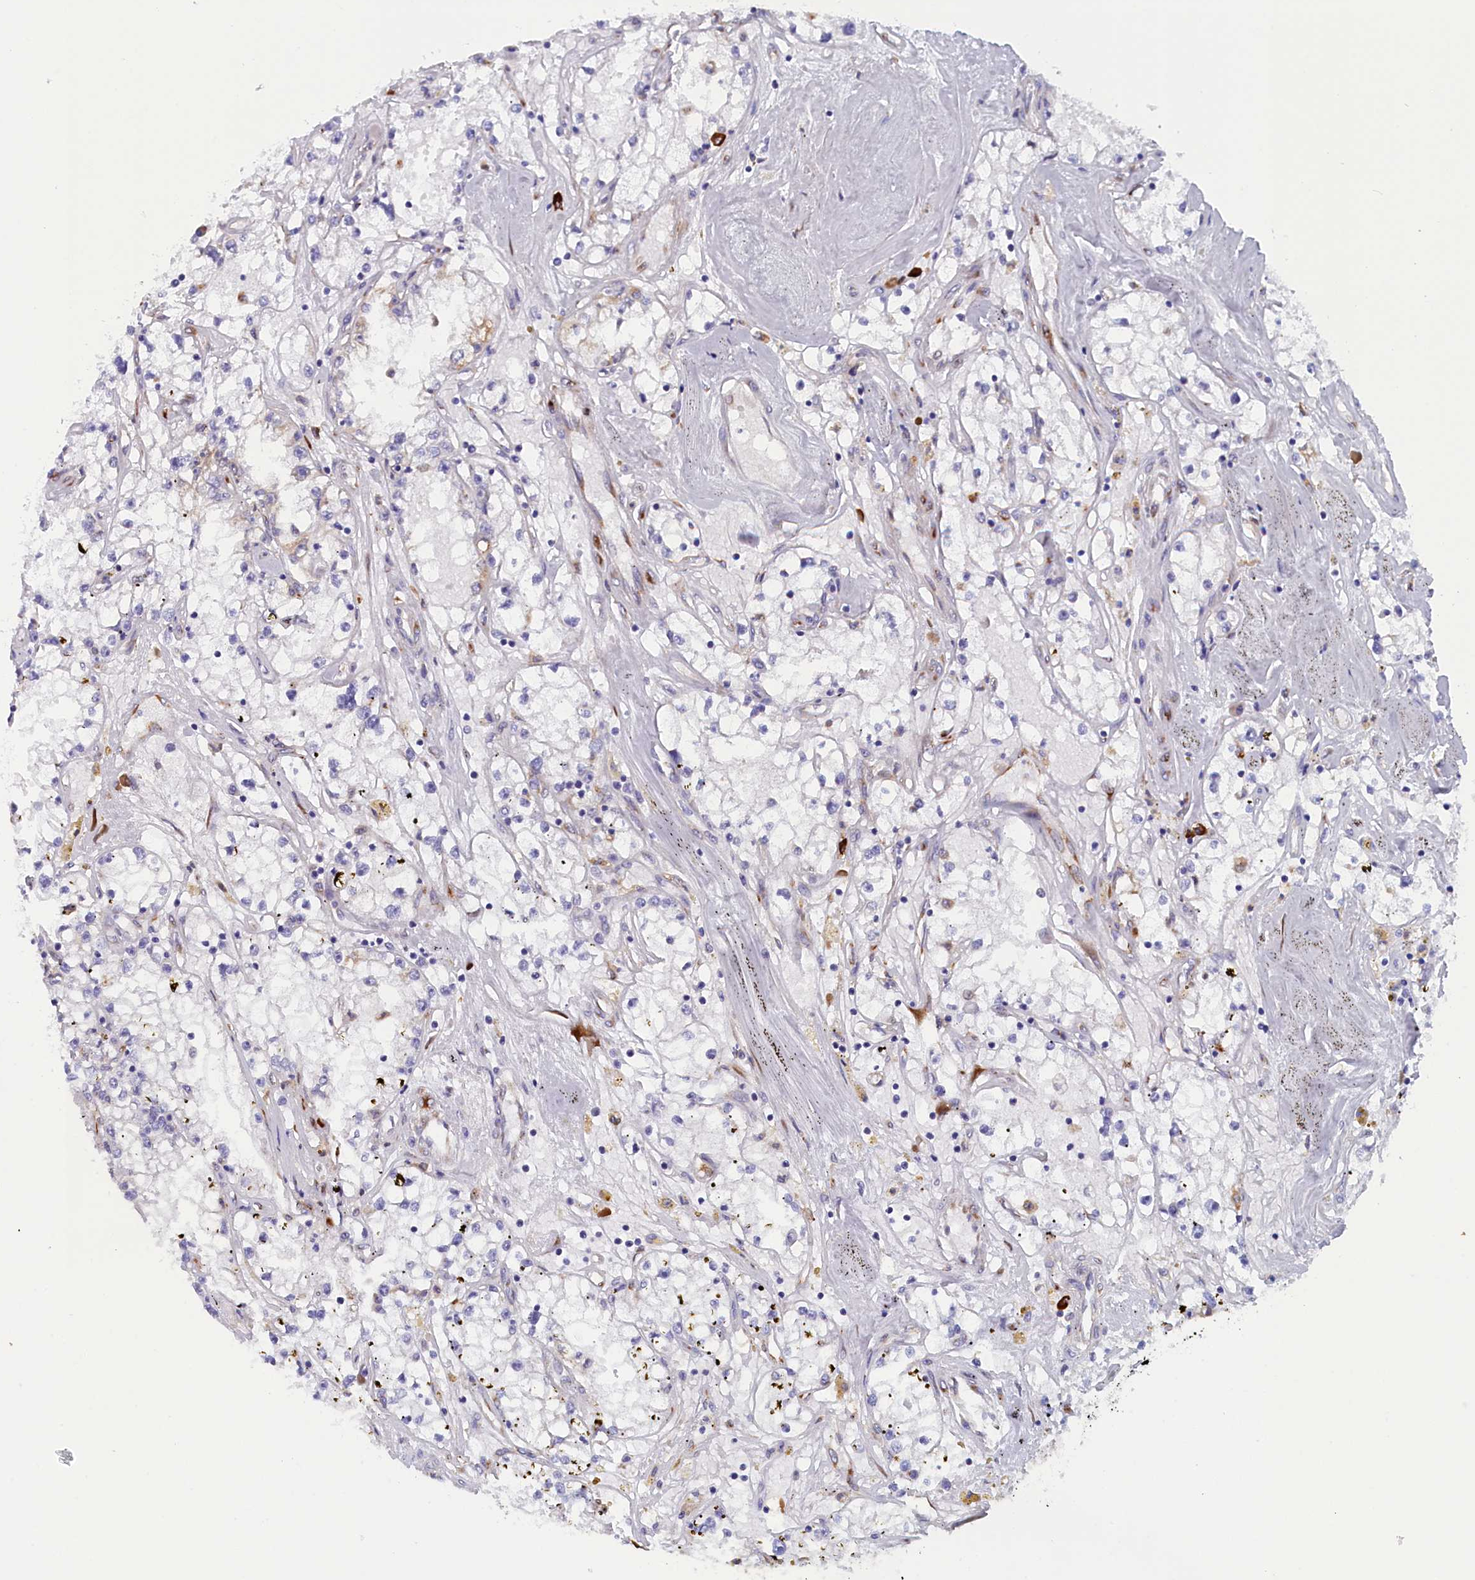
{"staining": {"intensity": "negative", "quantity": "none", "location": "none"}, "tissue": "renal cancer", "cell_type": "Tumor cells", "image_type": "cancer", "snomed": [{"axis": "morphology", "description": "Adenocarcinoma, NOS"}, {"axis": "topography", "description": "Kidney"}], "caption": "Protein analysis of renal cancer (adenocarcinoma) reveals no significant staining in tumor cells.", "gene": "CCDC68", "patient": {"sex": "male", "age": 56}}